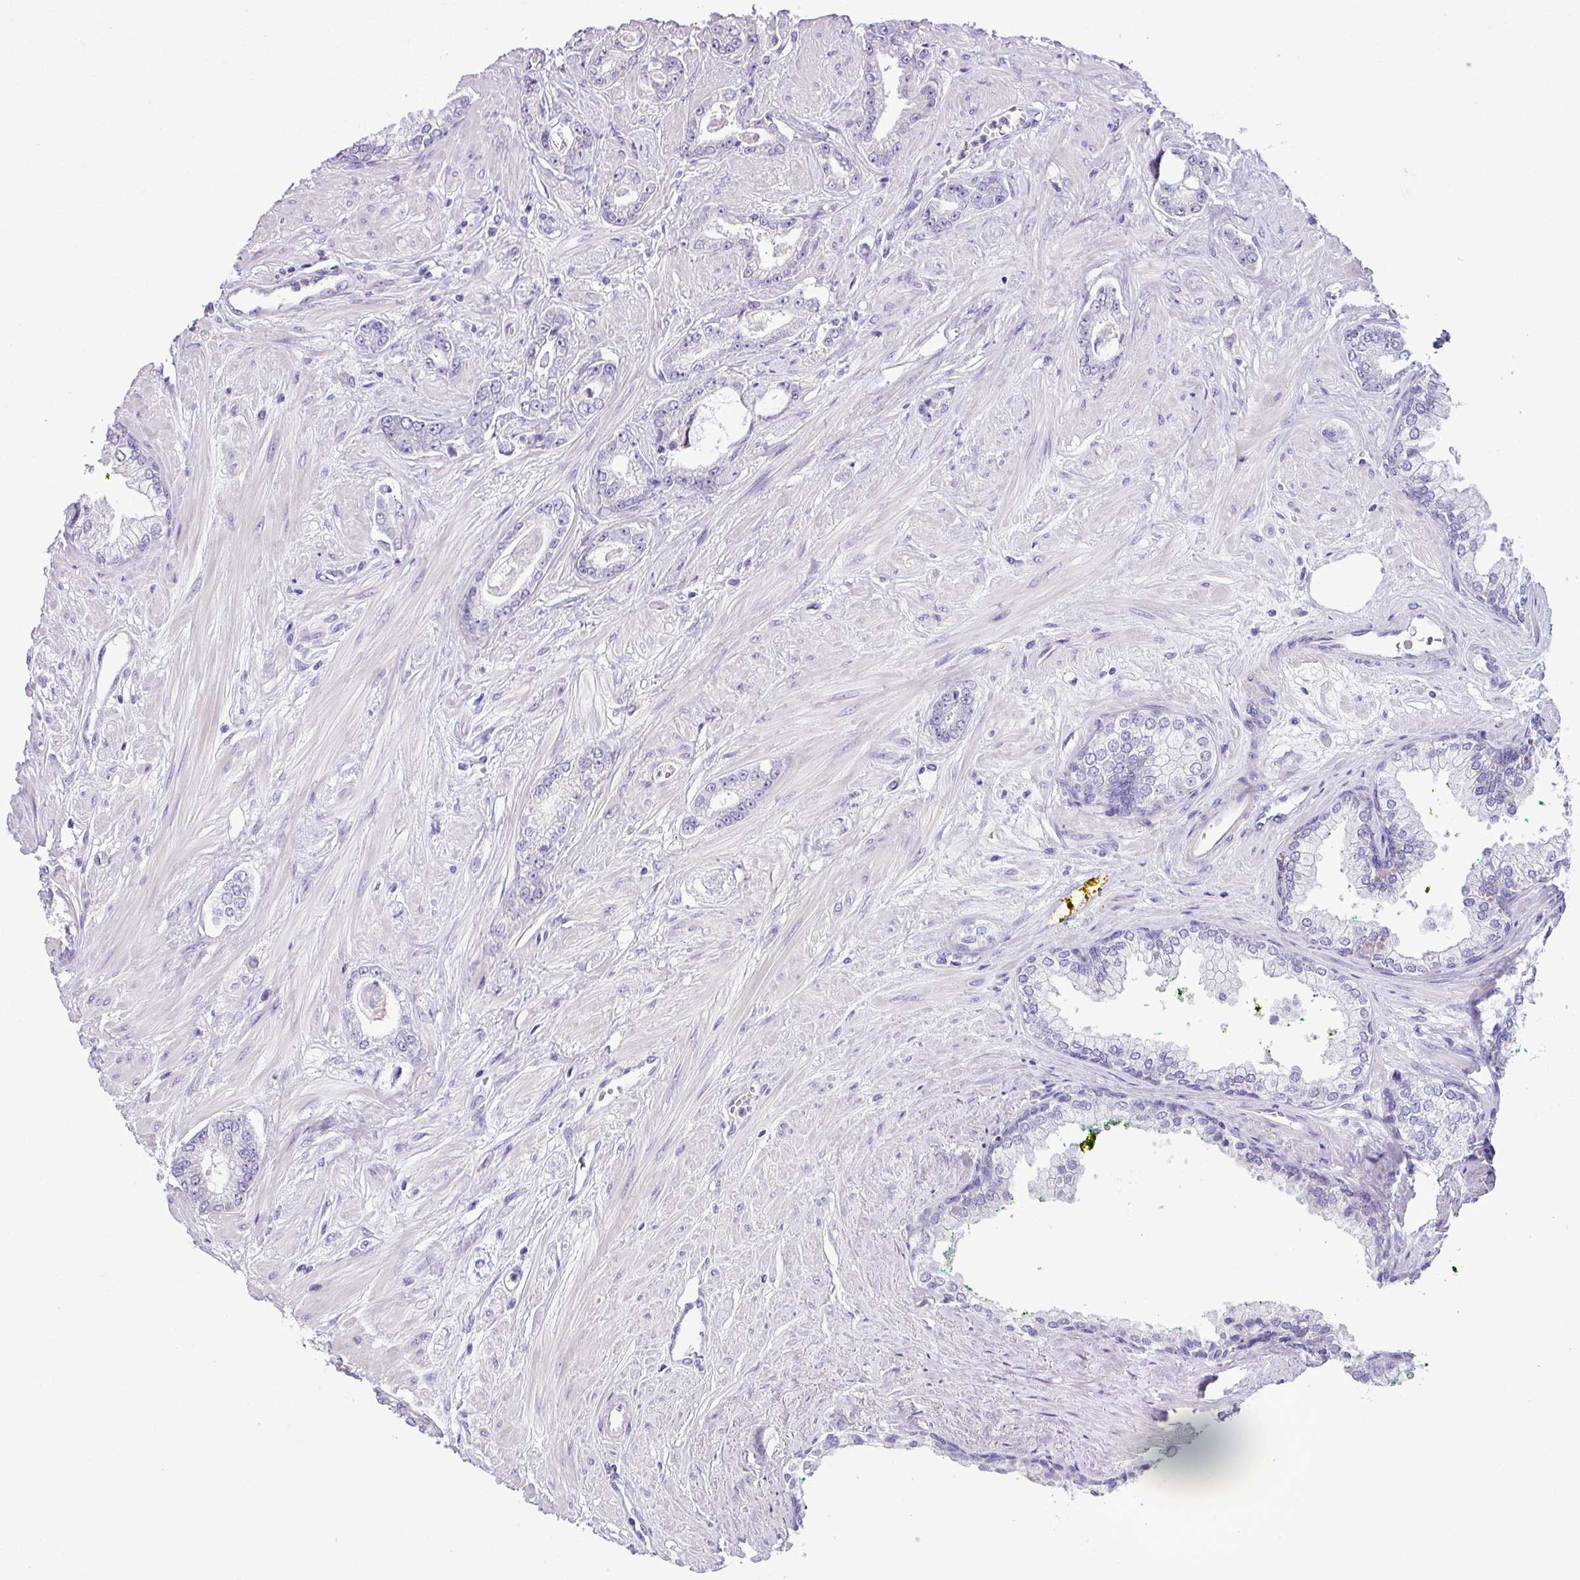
{"staining": {"intensity": "negative", "quantity": "none", "location": "none"}, "tissue": "prostate cancer", "cell_type": "Tumor cells", "image_type": "cancer", "snomed": [{"axis": "morphology", "description": "Adenocarcinoma, Low grade"}, {"axis": "topography", "description": "Prostate"}], "caption": "Tumor cells are negative for brown protein staining in prostate cancer (adenocarcinoma (low-grade)).", "gene": "CYSTM1", "patient": {"sex": "male", "age": 60}}